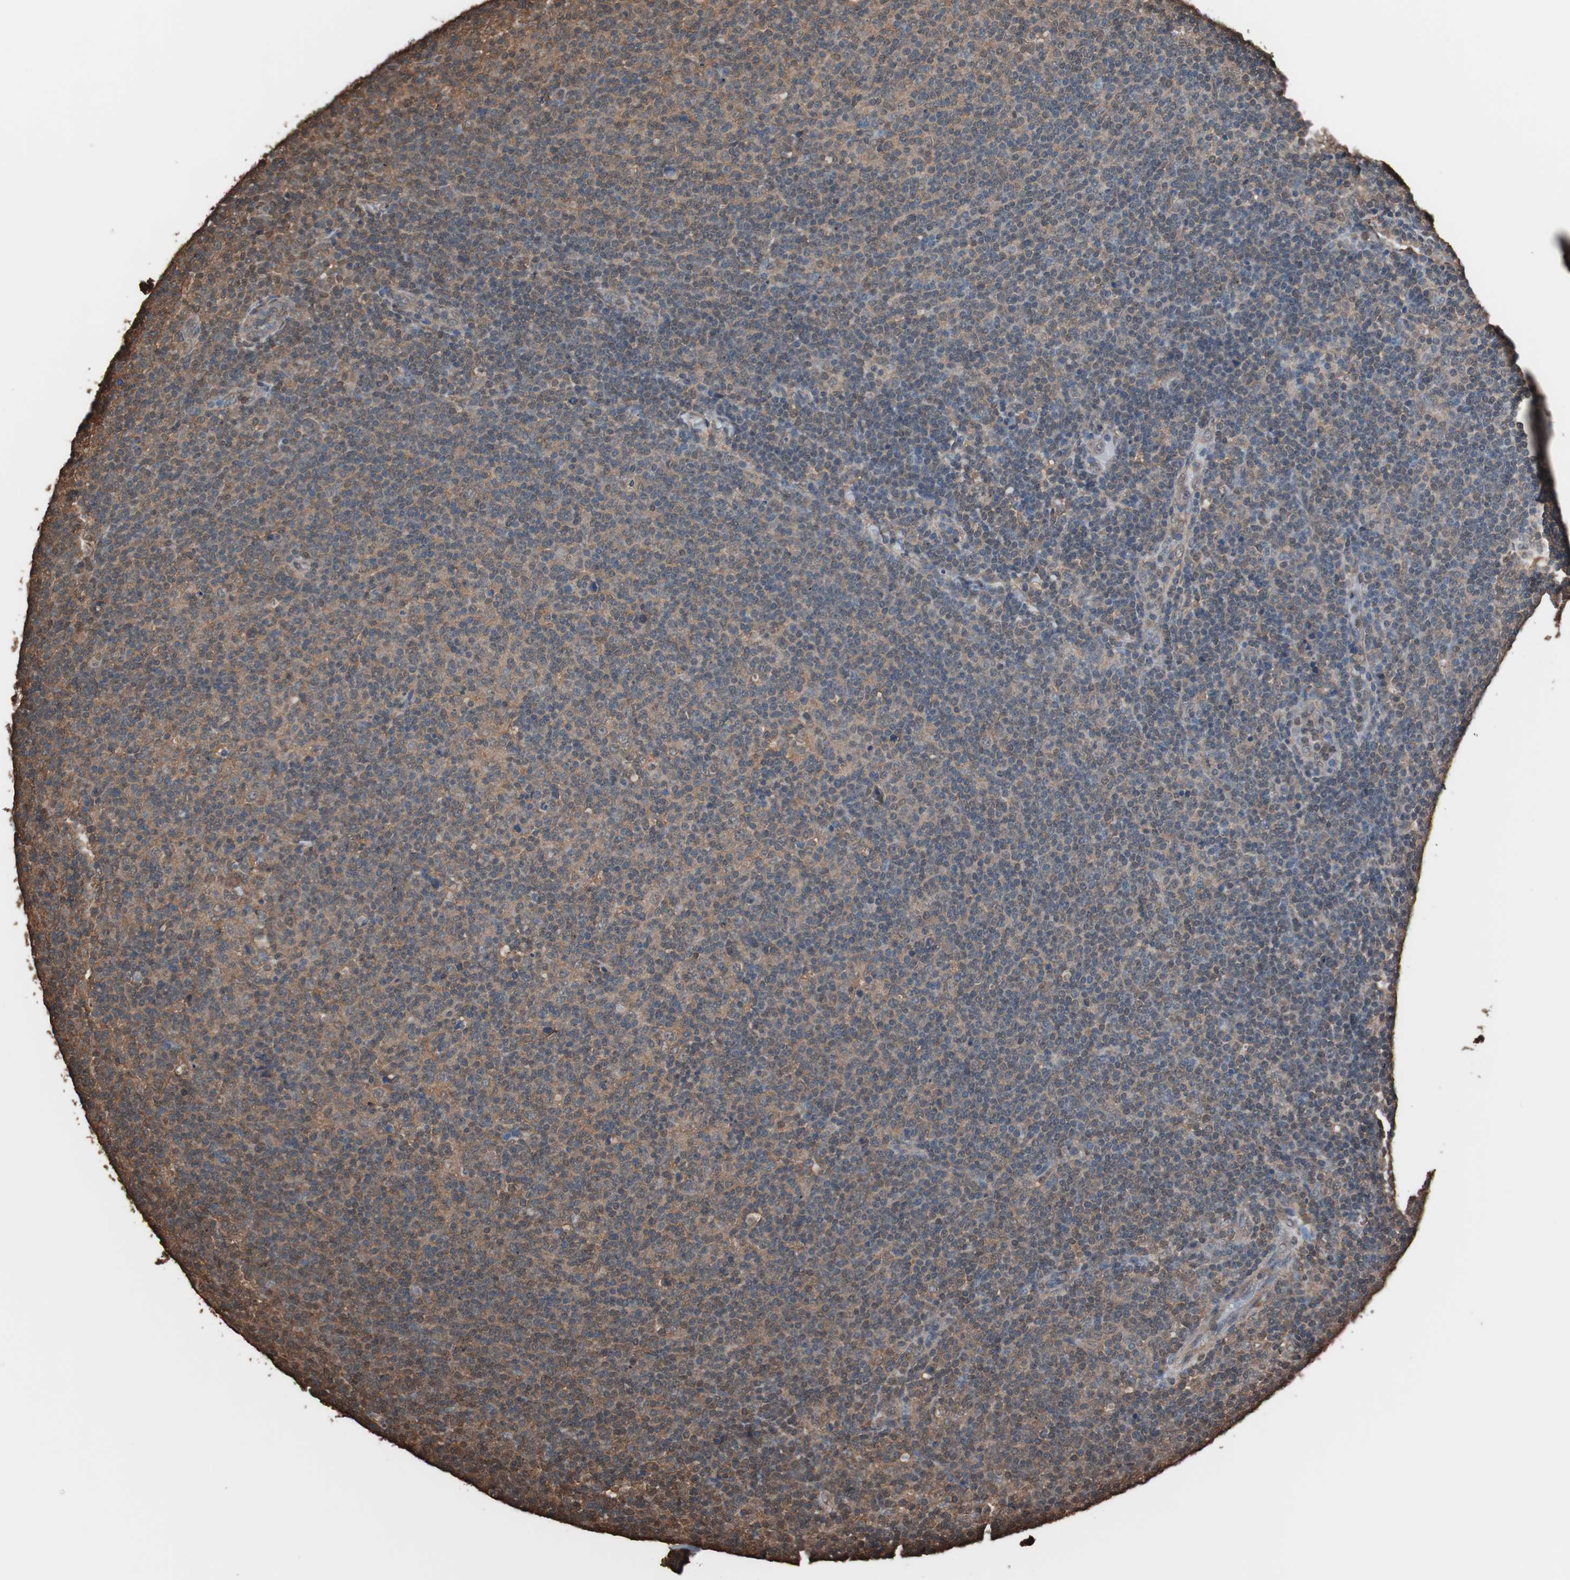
{"staining": {"intensity": "moderate", "quantity": "25%-75%", "location": "cytoplasmic/membranous"}, "tissue": "lymphoma", "cell_type": "Tumor cells", "image_type": "cancer", "snomed": [{"axis": "morphology", "description": "Malignant lymphoma, non-Hodgkin's type, Low grade"}, {"axis": "topography", "description": "Lymph node"}], "caption": "Immunohistochemistry of human malignant lymphoma, non-Hodgkin's type (low-grade) reveals medium levels of moderate cytoplasmic/membranous expression in about 25%-75% of tumor cells.", "gene": "CALM2", "patient": {"sex": "male", "age": 70}}